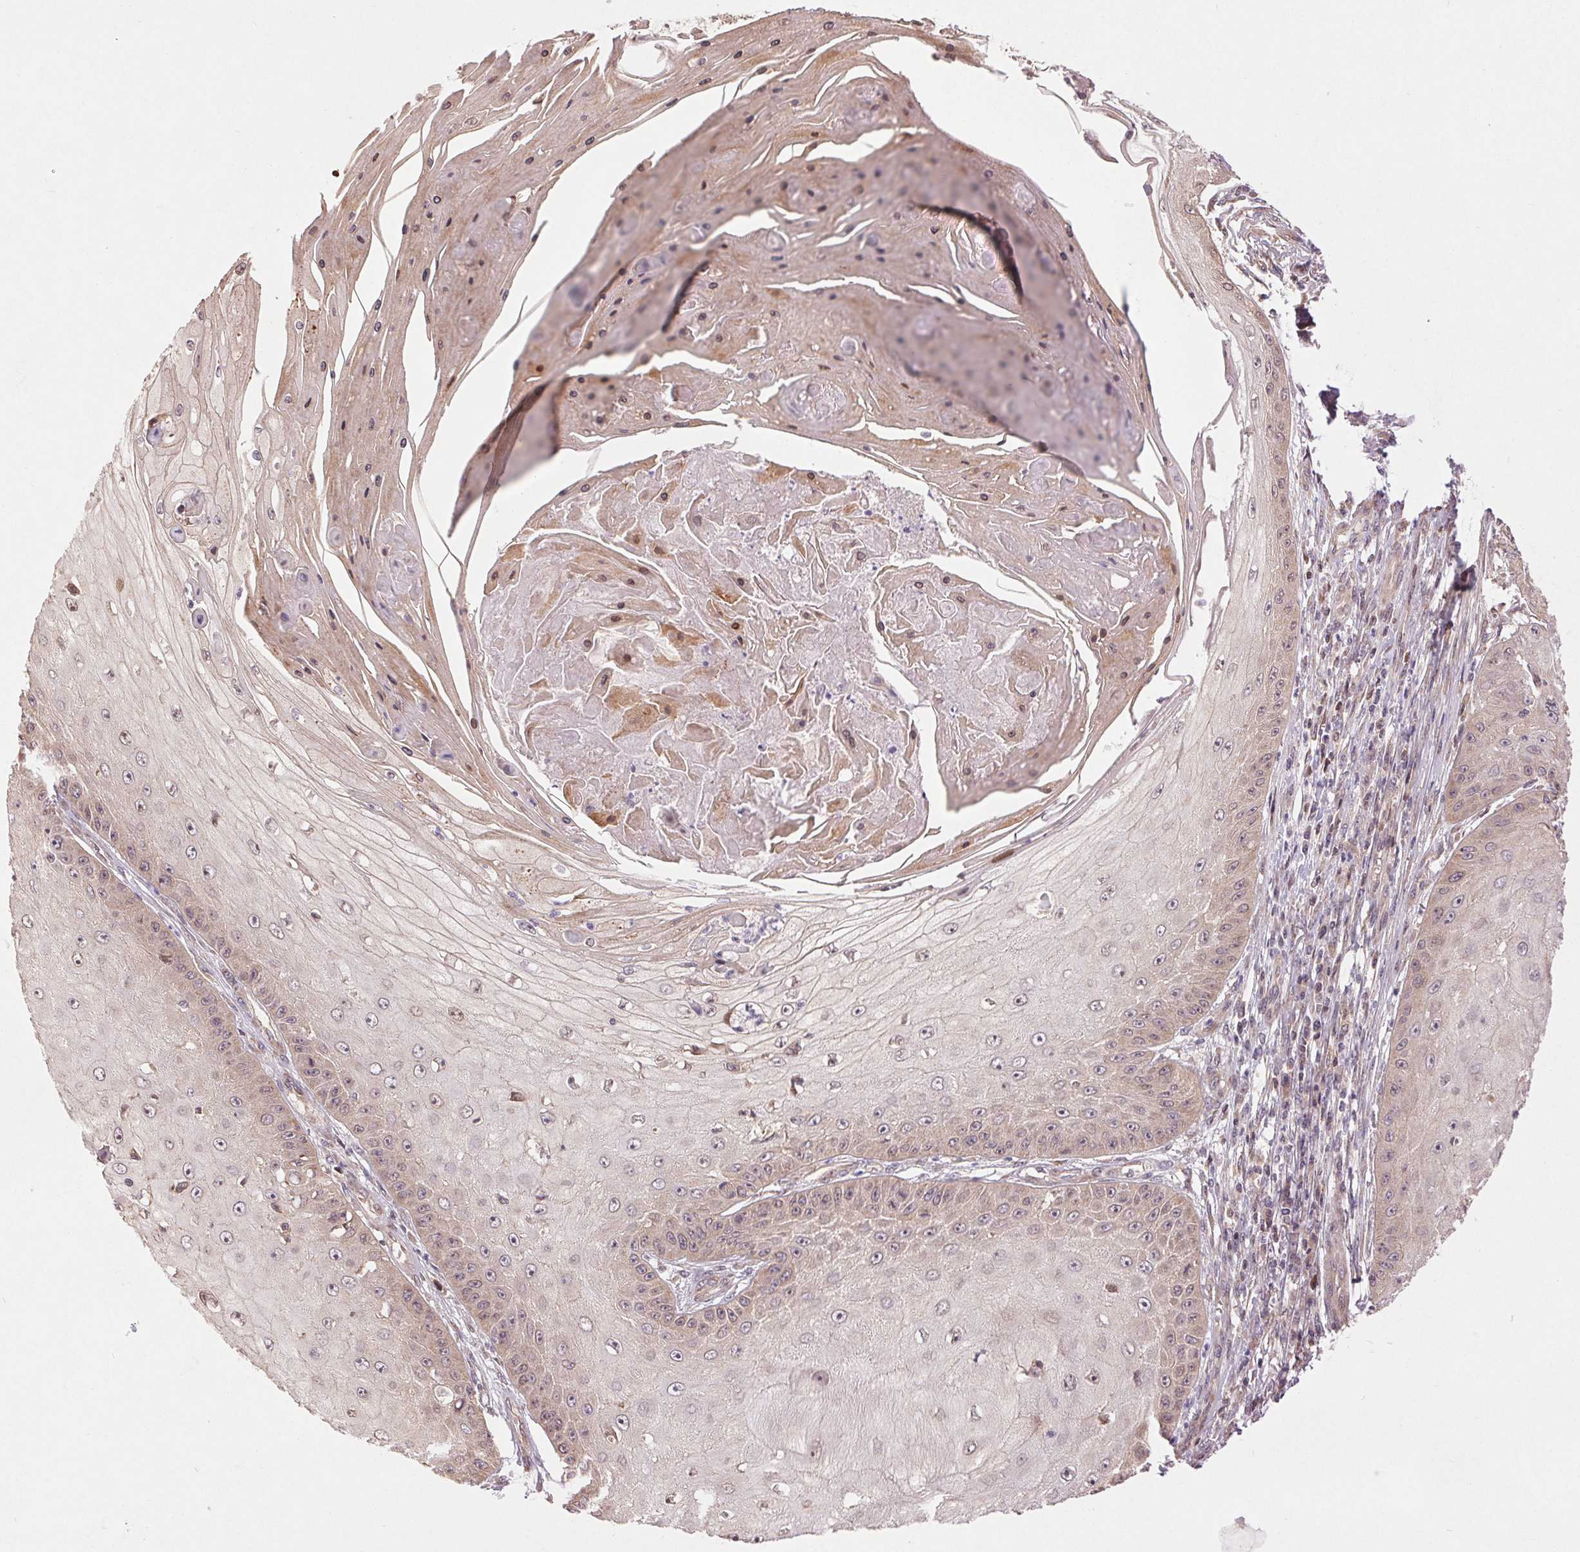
{"staining": {"intensity": "weak", "quantity": "25%-75%", "location": "cytoplasmic/membranous"}, "tissue": "skin cancer", "cell_type": "Tumor cells", "image_type": "cancer", "snomed": [{"axis": "morphology", "description": "Squamous cell carcinoma, NOS"}, {"axis": "topography", "description": "Skin"}], "caption": "Immunohistochemical staining of human skin cancer (squamous cell carcinoma) displays weak cytoplasmic/membranous protein staining in approximately 25%-75% of tumor cells. (Brightfield microscopy of DAB IHC at high magnification).", "gene": "BTF3L4", "patient": {"sex": "male", "age": 70}}